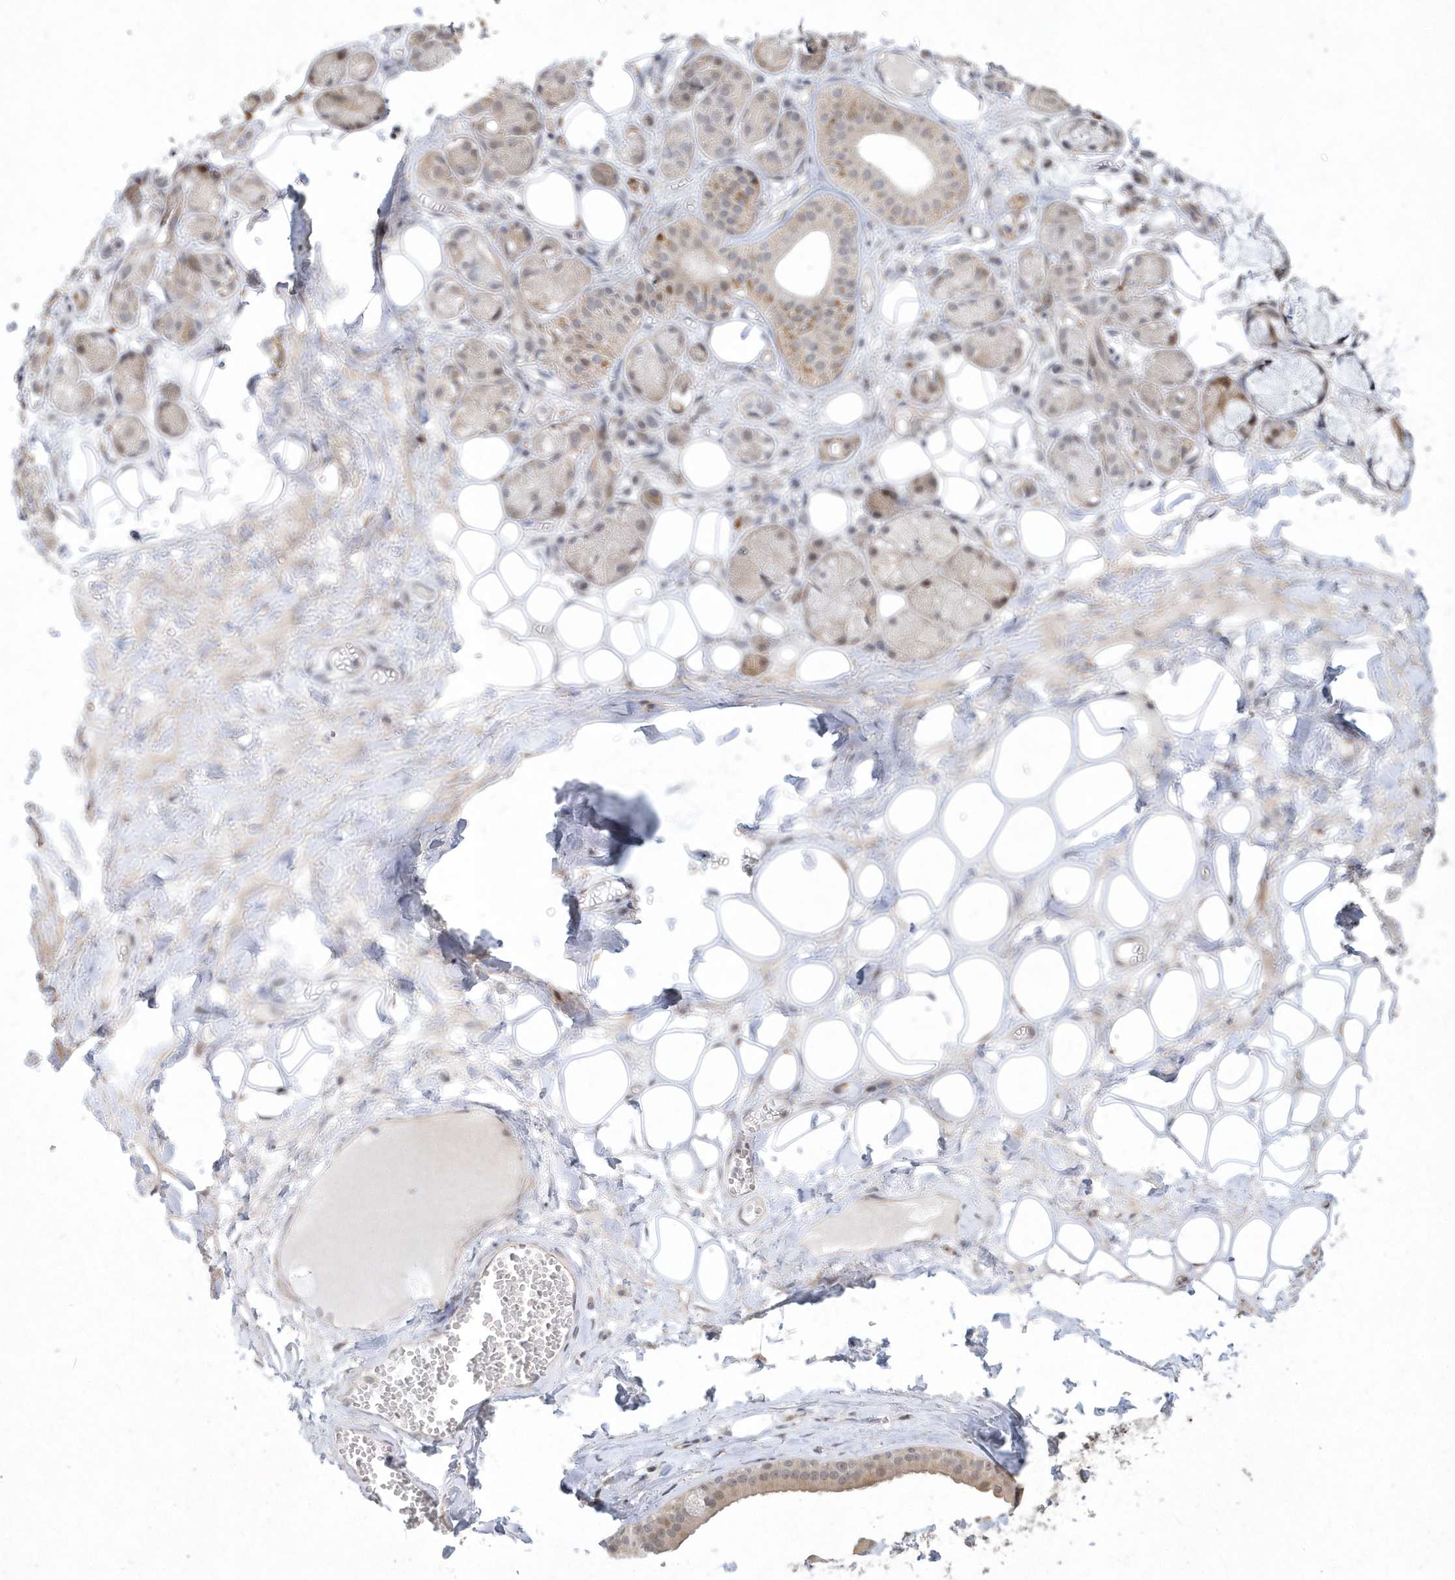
{"staining": {"intensity": "negative", "quantity": "none", "location": "none"}, "tissue": "adipose tissue", "cell_type": "Adipocytes", "image_type": "normal", "snomed": [{"axis": "morphology", "description": "Normal tissue, NOS"}, {"axis": "morphology", "description": "Inflammation, NOS"}, {"axis": "topography", "description": "Salivary gland"}, {"axis": "topography", "description": "Peripheral nerve tissue"}], "caption": "DAB (3,3'-diaminobenzidine) immunohistochemical staining of normal human adipose tissue reveals no significant staining in adipocytes. (DAB (3,3'-diaminobenzidine) immunohistochemistry (IHC), high magnification).", "gene": "TSPEAR", "patient": {"sex": "female", "age": 75}}